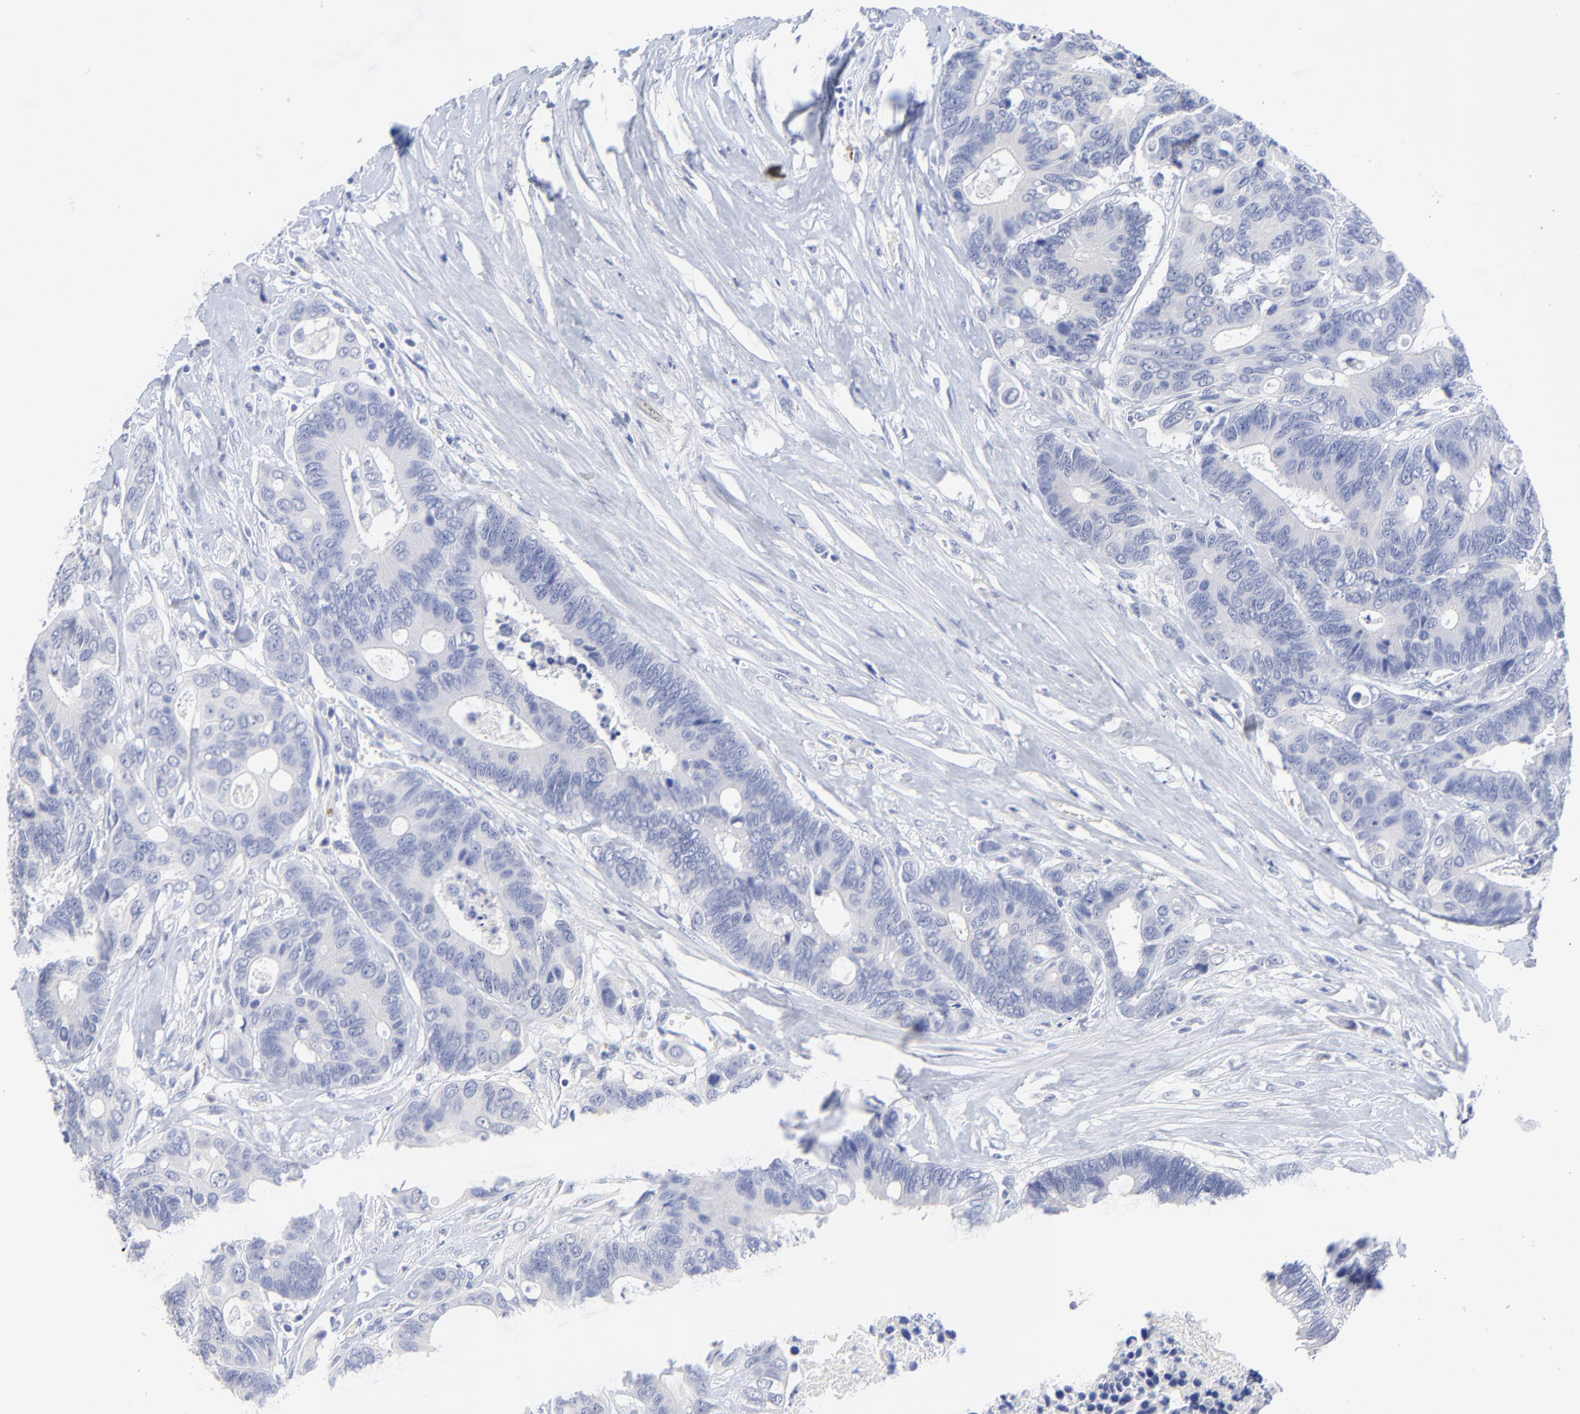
{"staining": {"intensity": "negative", "quantity": "none", "location": "none"}, "tissue": "colorectal cancer", "cell_type": "Tumor cells", "image_type": "cancer", "snomed": [{"axis": "morphology", "description": "Adenocarcinoma, NOS"}, {"axis": "topography", "description": "Rectum"}], "caption": "Tumor cells are negative for protein expression in human colorectal cancer (adenocarcinoma).", "gene": "SULT4A1", "patient": {"sex": "male", "age": 55}}